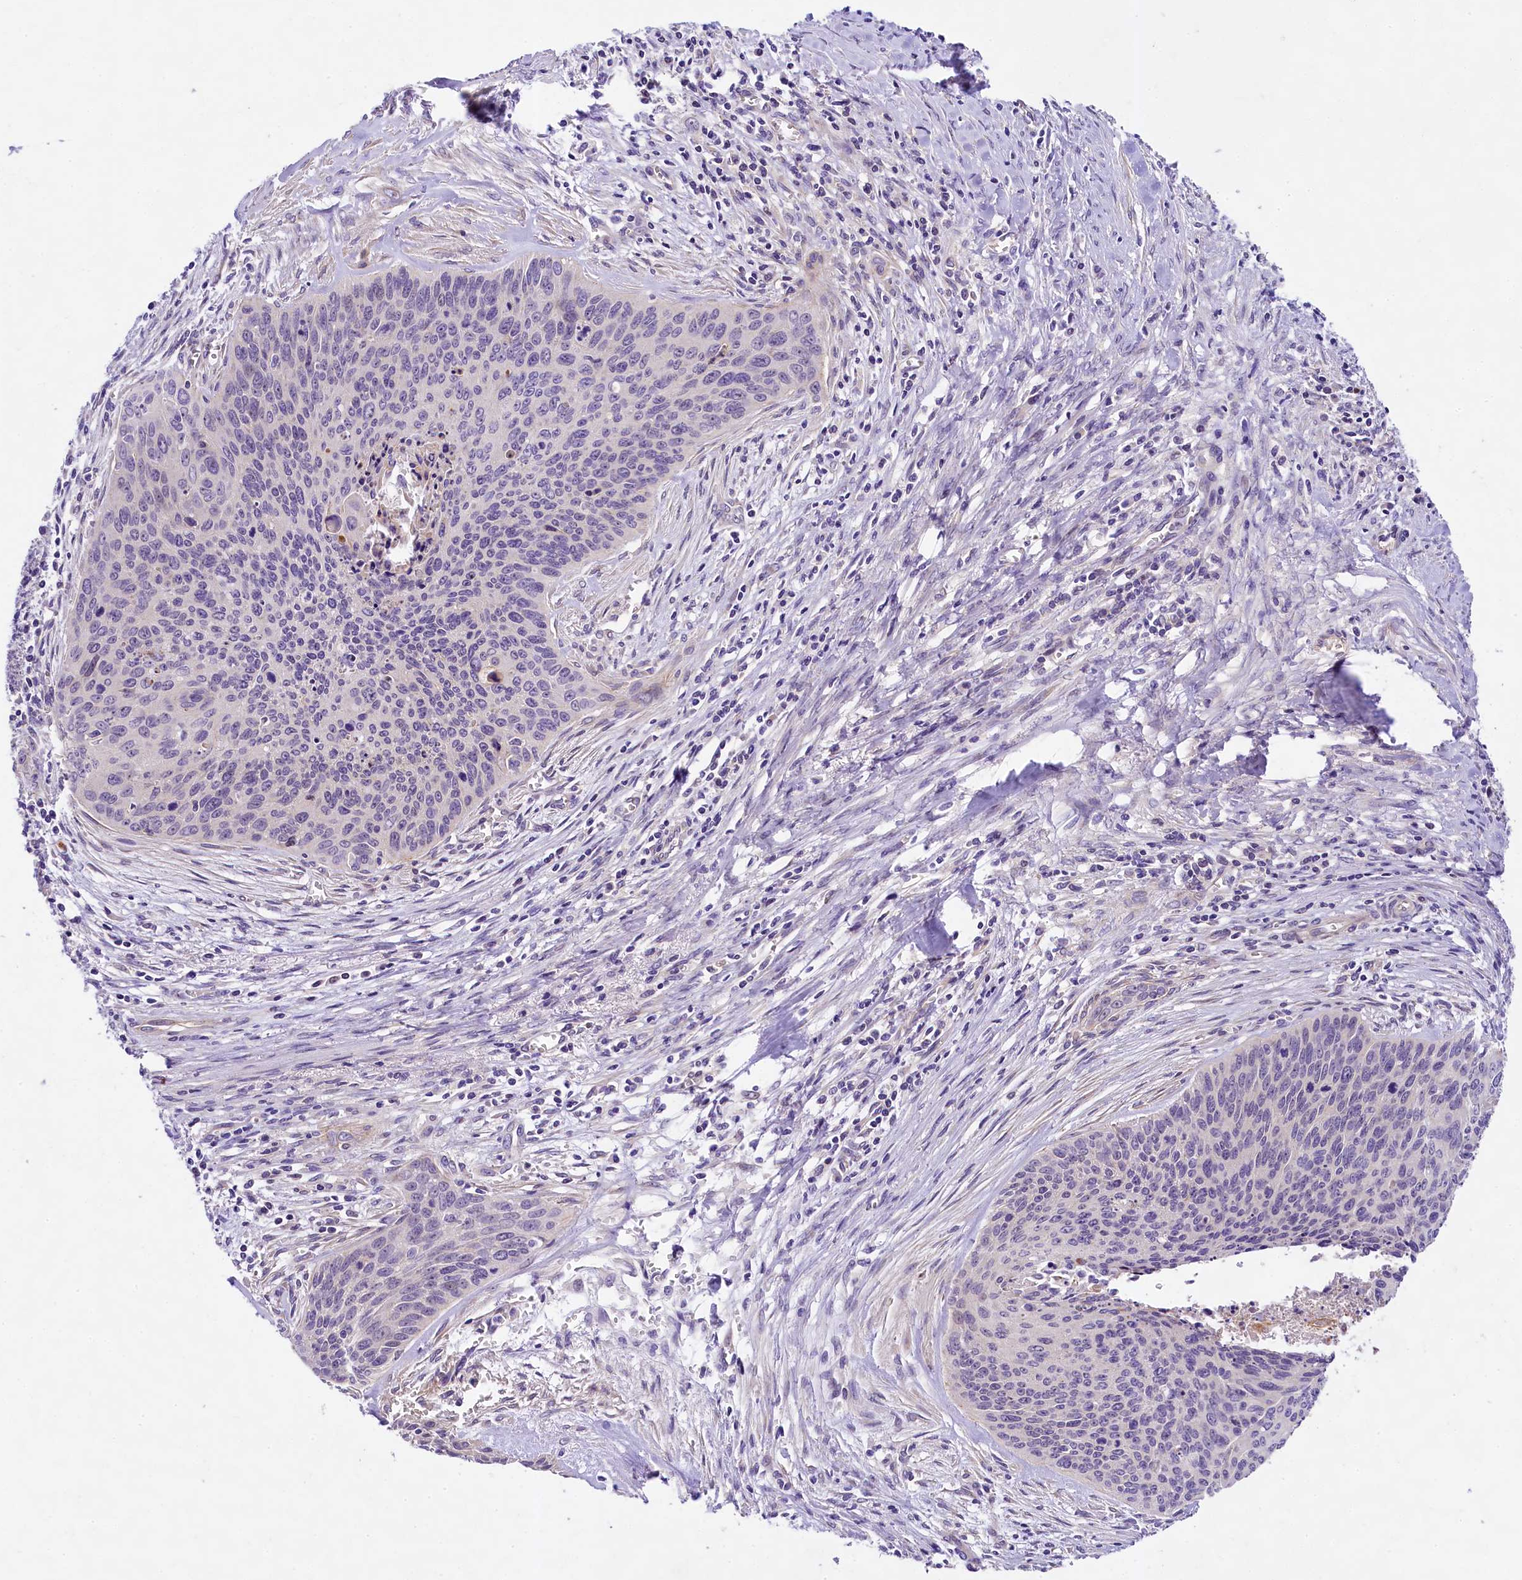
{"staining": {"intensity": "negative", "quantity": "none", "location": "none"}, "tissue": "cervical cancer", "cell_type": "Tumor cells", "image_type": "cancer", "snomed": [{"axis": "morphology", "description": "Squamous cell carcinoma, NOS"}, {"axis": "topography", "description": "Cervix"}], "caption": "Immunohistochemical staining of cervical cancer (squamous cell carcinoma) demonstrates no significant positivity in tumor cells.", "gene": "UBXN6", "patient": {"sex": "female", "age": 55}}